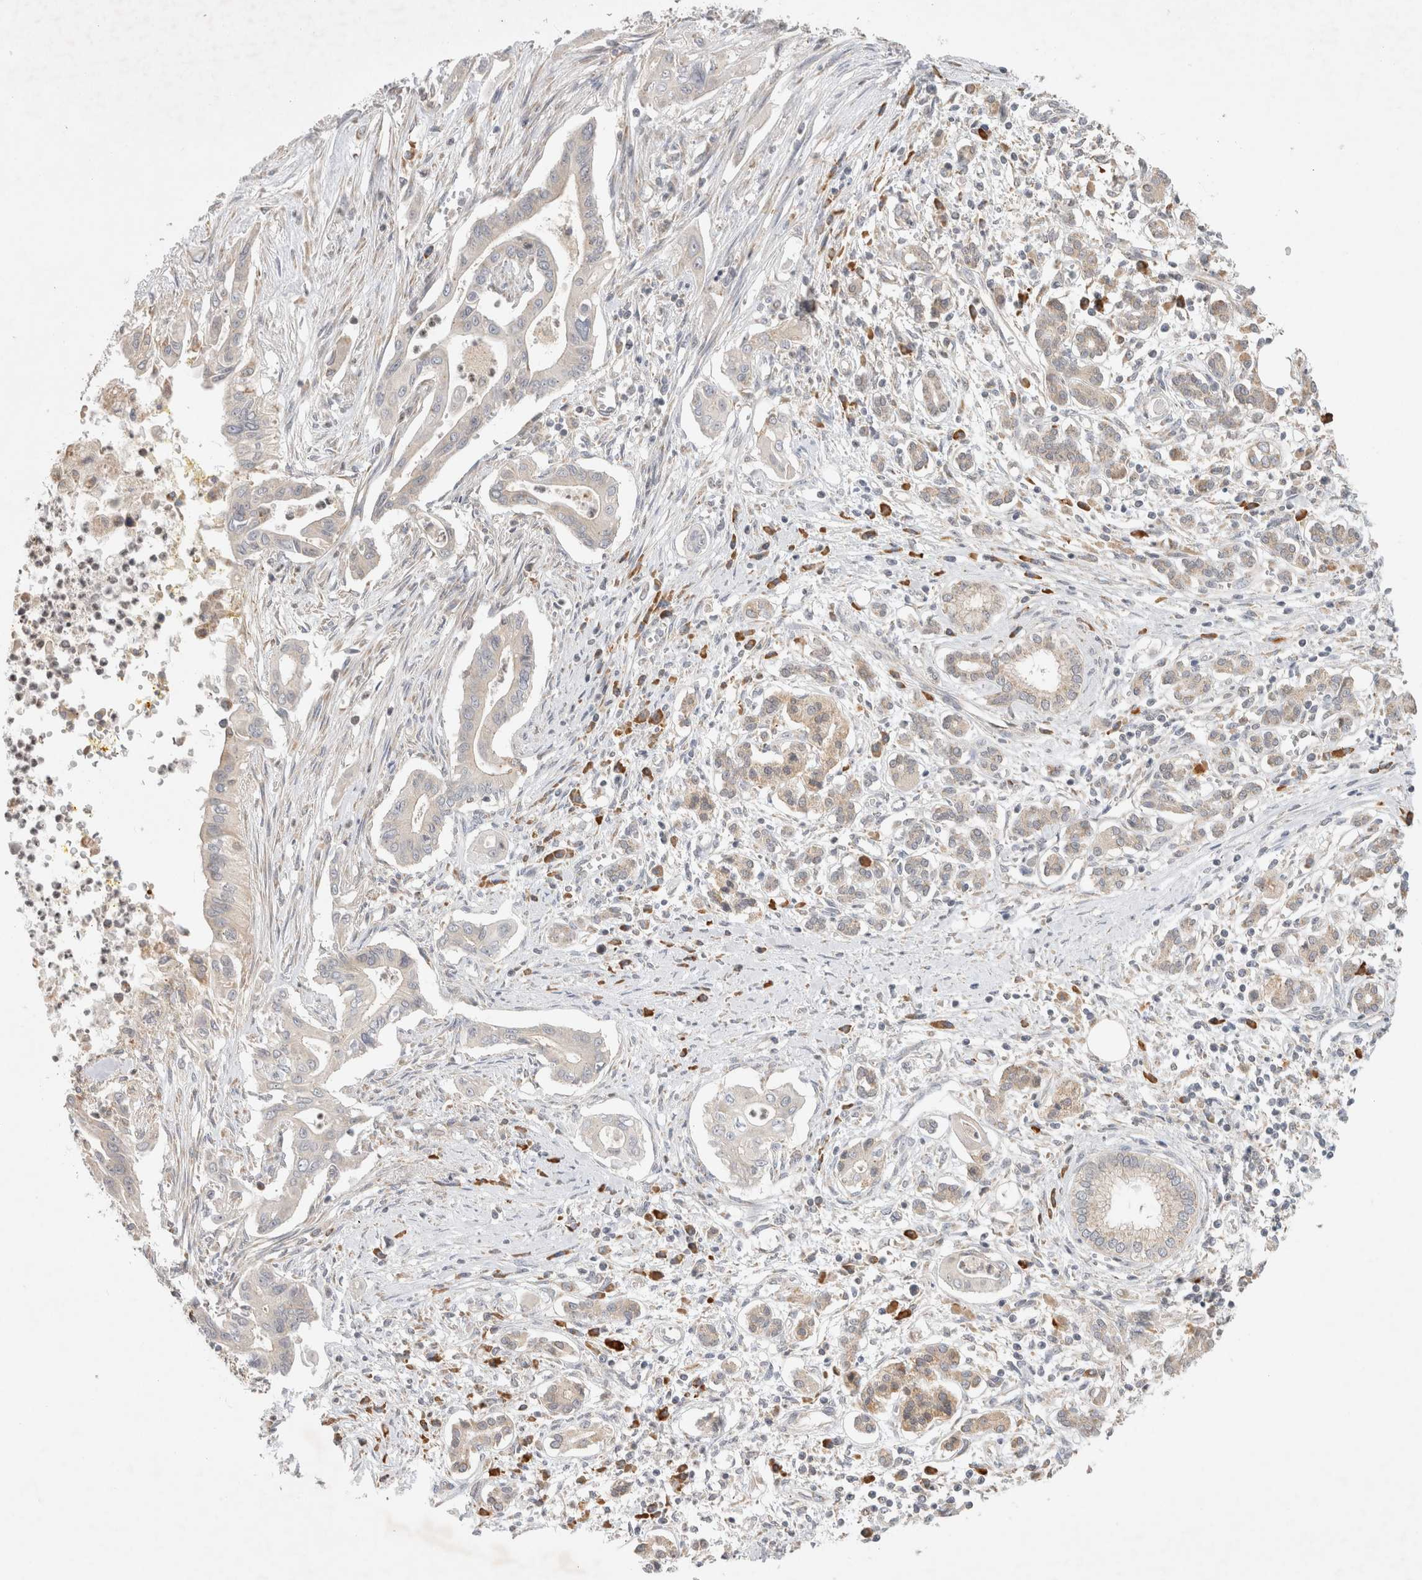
{"staining": {"intensity": "weak", "quantity": "25%-75%", "location": "cytoplasmic/membranous"}, "tissue": "pancreatic cancer", "cell_type": "Tumor cells", "image_type": "cancer", "snomed": [{"axis": "morphology", "description": "Adenocarcinoma, NOS"}, {"axis": "topography", "description": "Pancreas"}], "caption": "Protein expression analysis of human adenocarcinoma (pancreatic) reveals weak cytoplasmic/membranous positivity in approximately 25%-75% of tumor cells.", "gene": "NEDD4L", "patient": {"sex": "male", "age": 58}}